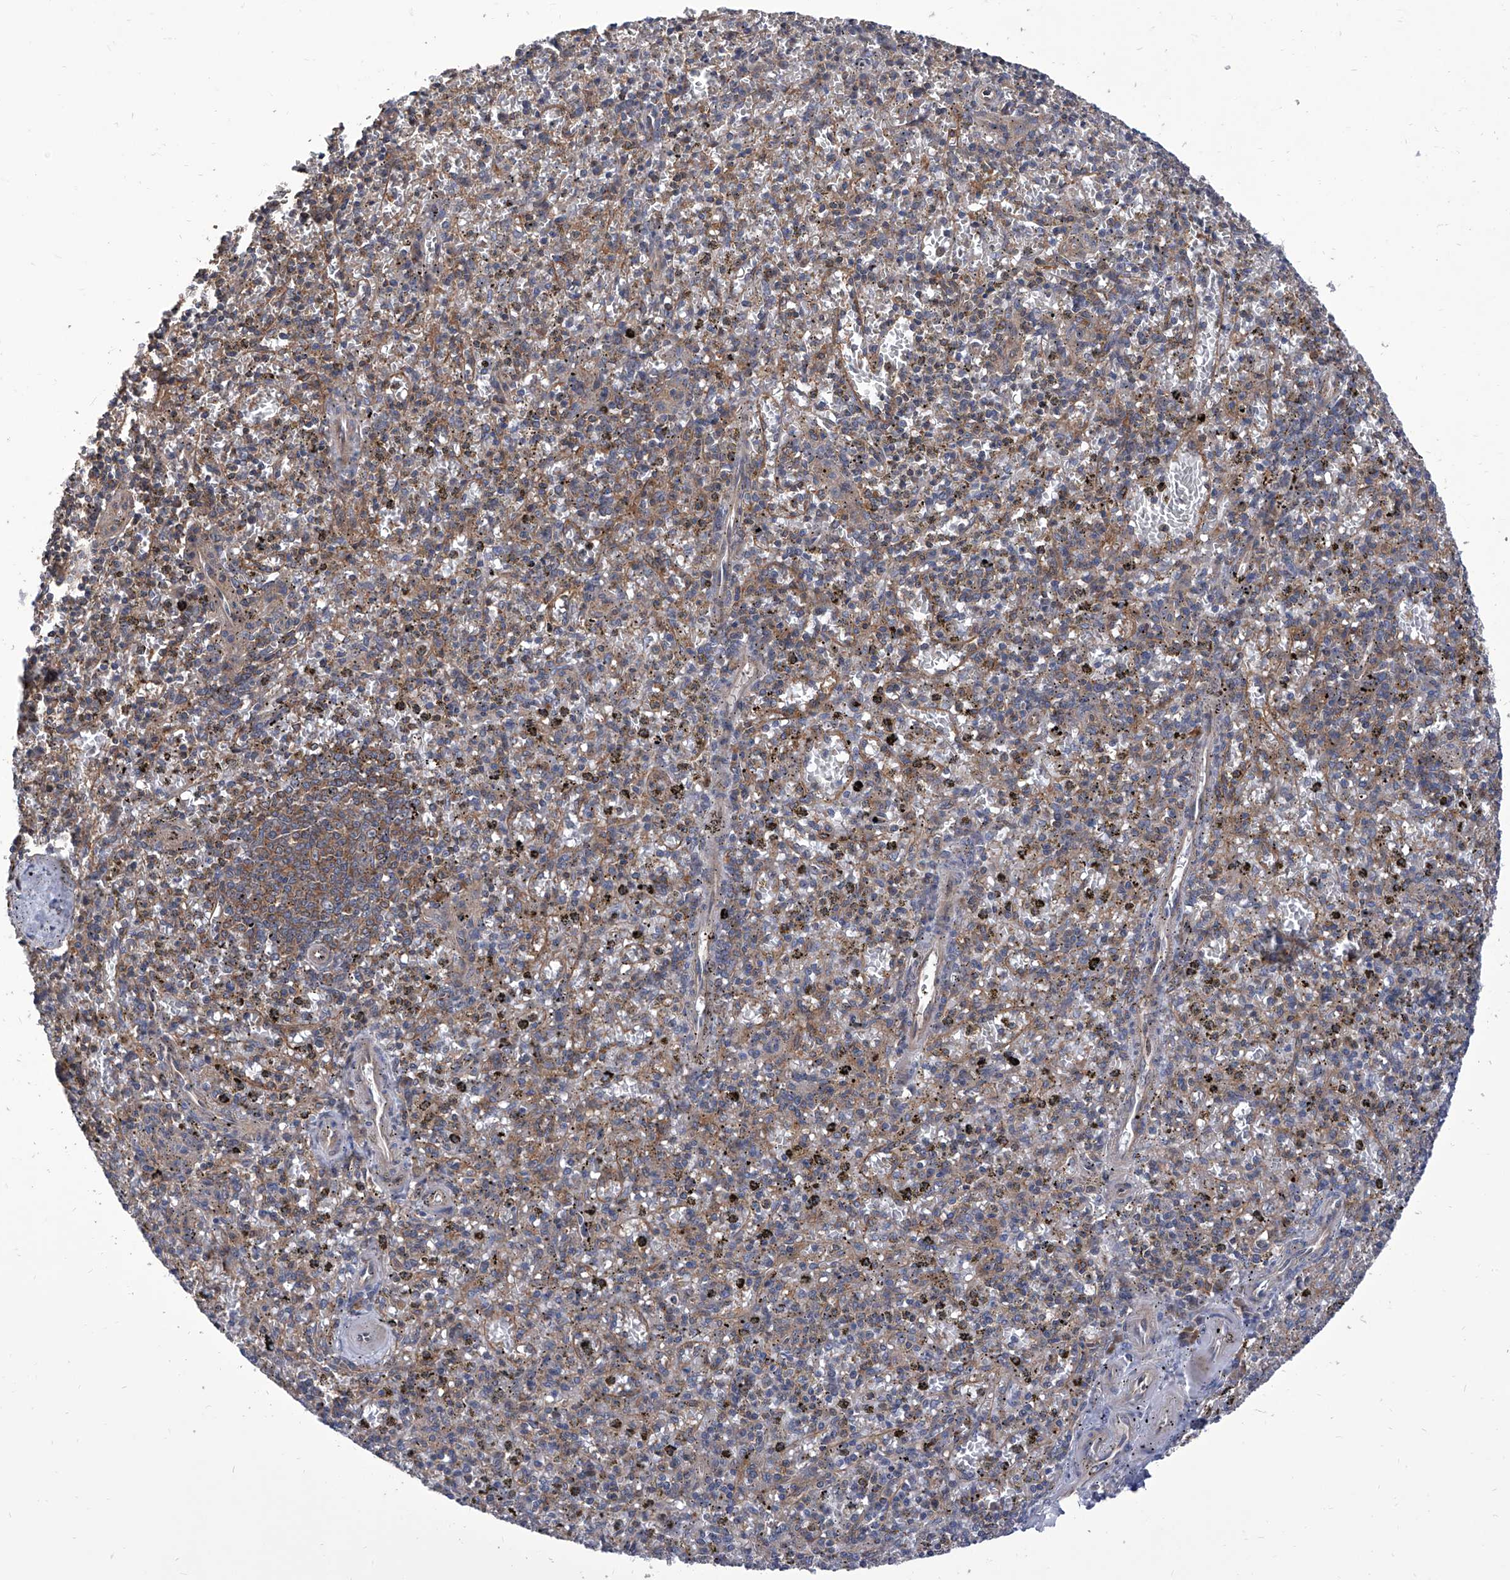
{"staining": {"intensity": "weak", "quantity": "25%-75%", "location": "cytoplasmic/membranous"}, "tissue": "spleen", "cell_type": "Cells in red pulp", "image_type": "normal", "snomed": [{"axis": "morphology", "description": "Normal tissue, NOS"}, {"axis": "topography", "description": "Spleen"}], "caption": "Spleen stained with a brown dye demonstrates weak cytoplasmic/membranous positive staining in approximately 25%-75% of cells in red pulp.", "gene": "TJAP1", "patient": {"sex": "male", "age": 72}}